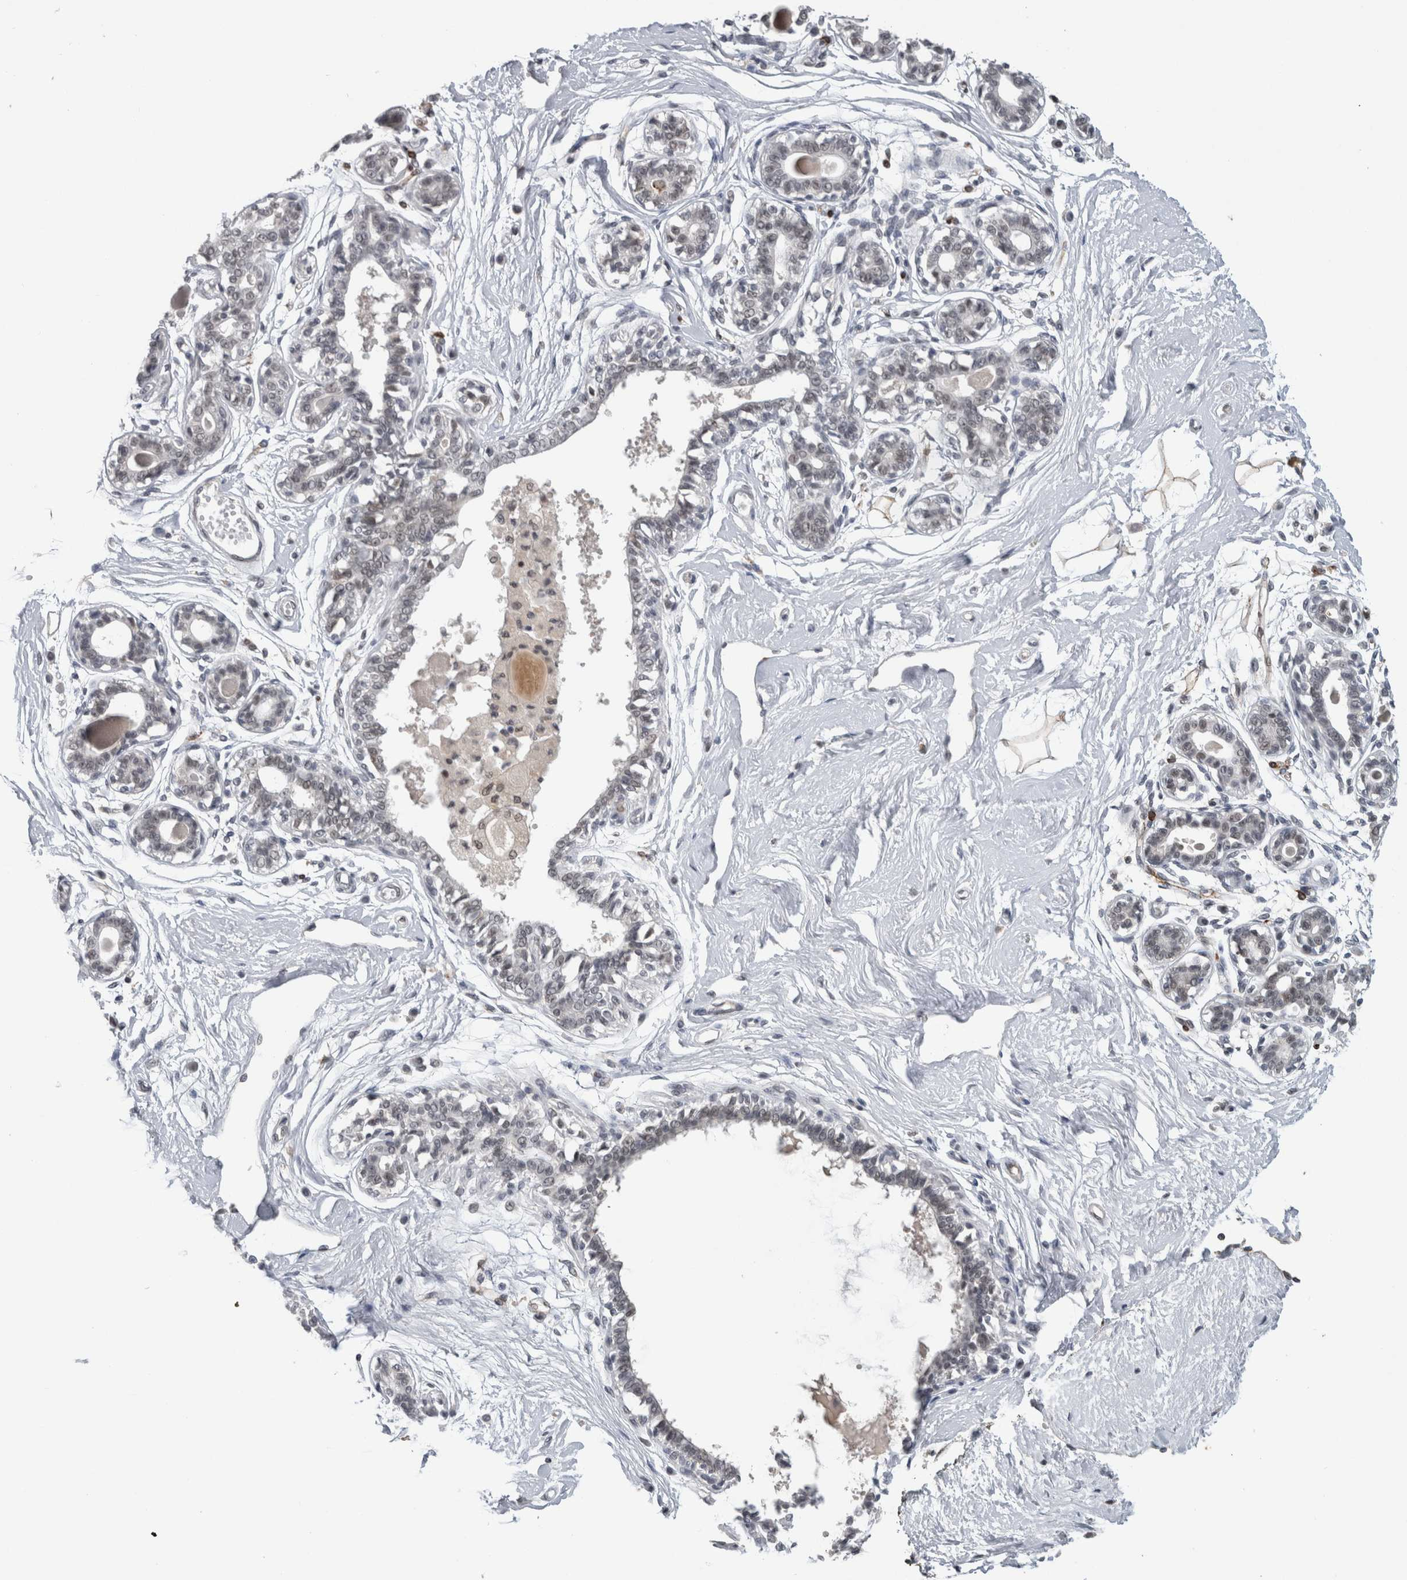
{"staining": {"intensity": "moderate", "quantity": ">75%", "location": "cytoplasmic/membranous"}, "tissue": "breast", "cell_type": "Adipocytes", "image_type": "normal", "snomed": [{"axis": "morphology", "description": "Normal tissue, NOS"}, {"axis": "topography", "description": "Breast"}], "caption": "Breast stained with immunohistochemistry shows moderate cytoplasmic/membranous expression in approximately >75% of adipocytes.", "gene": "PRXL2A", "patient": {"sex": "female", "age": 45}}